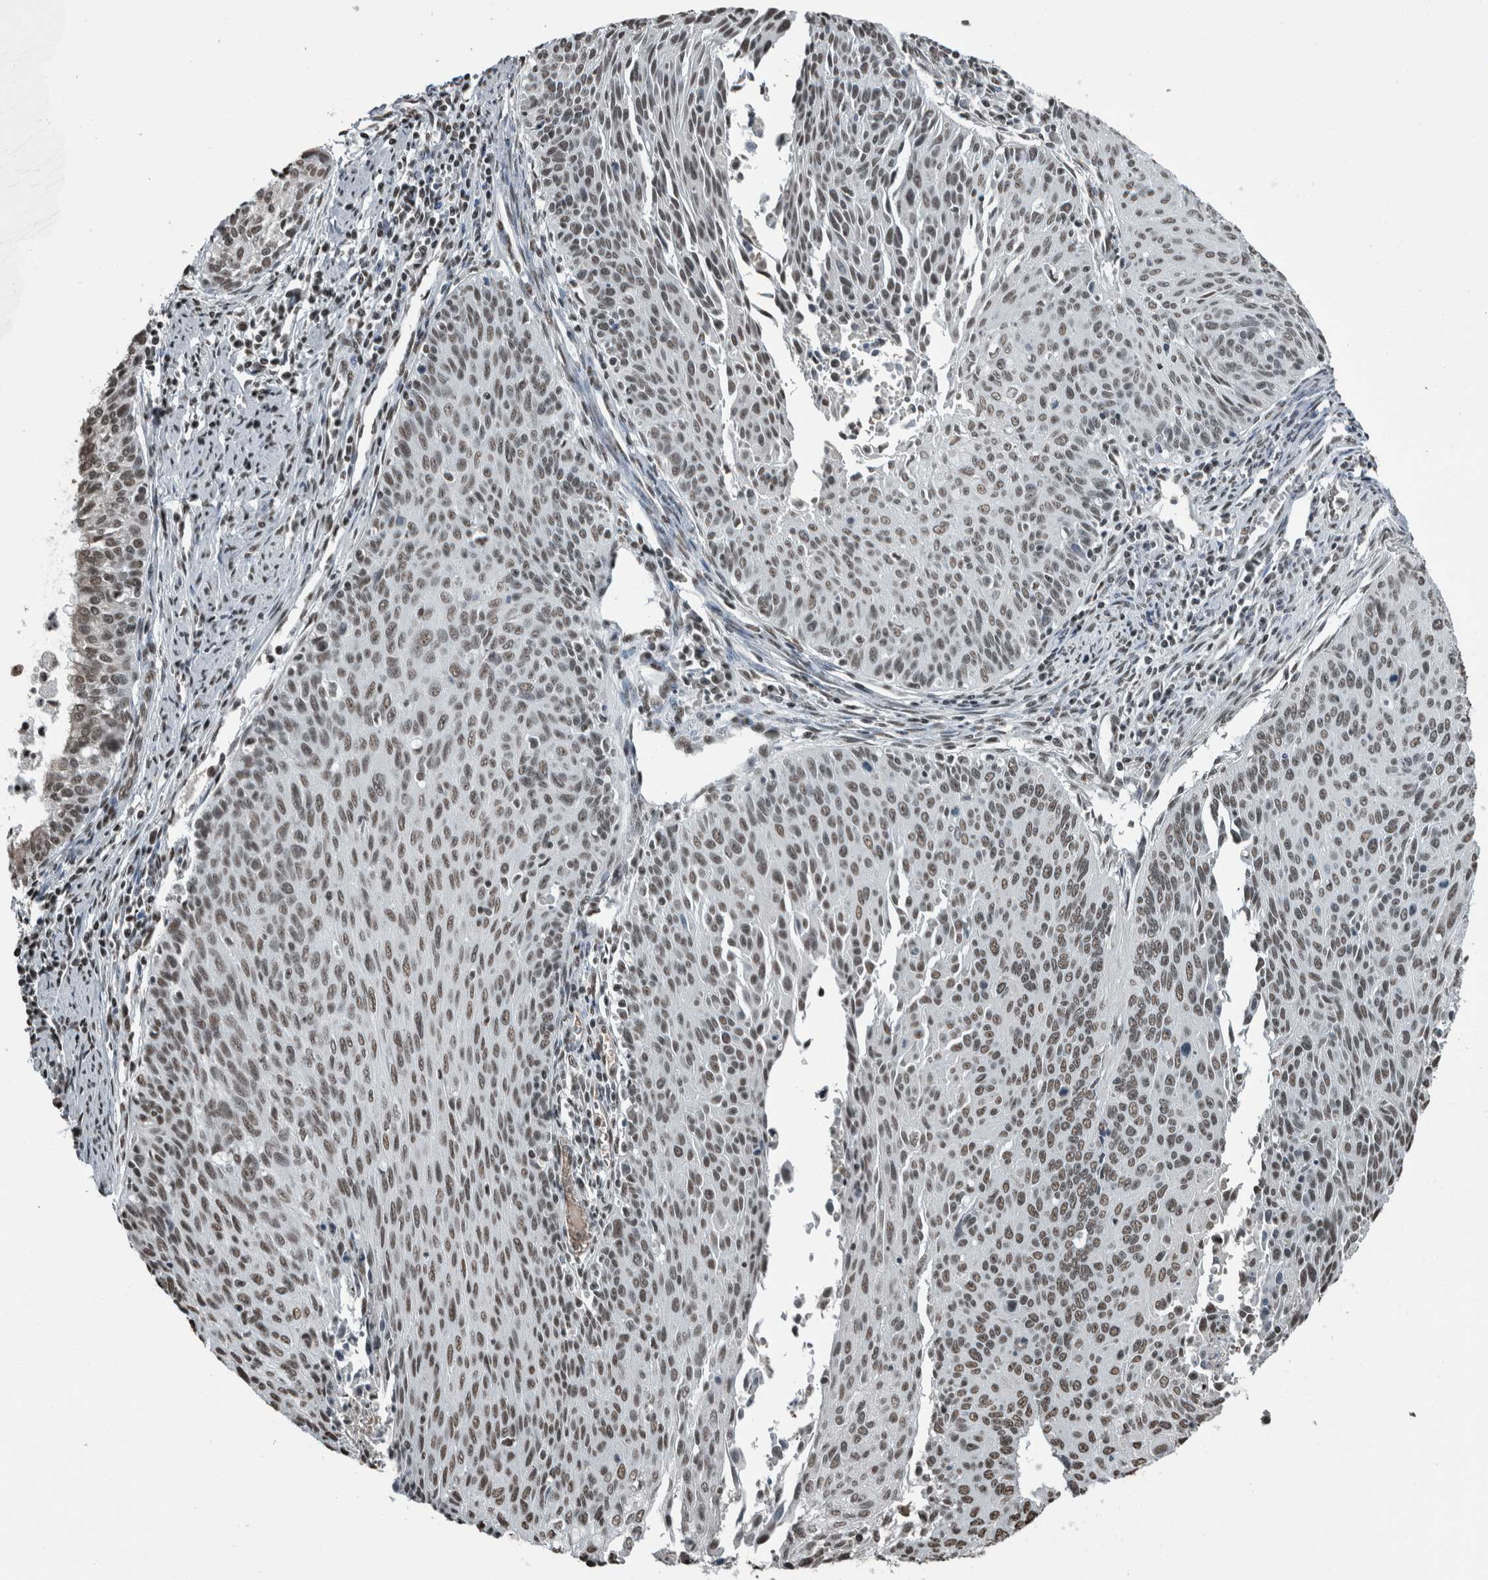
{"staining": {"intensity": "moderate", "quantity": ">75%", "location": "nuclear"}, "tissue": "cervical cancer", "cell_type": "Tumor cells", "image_type": "cancer", "snomed": [{"axis": "morphology", "description": "Squamous cell carcinoma, NOS"}, {"axis": "topography", "description": "Cervix"}], "caption": "A photomicrograph of cervical cancer (squamous cell carcinoma) stained for a protein exhibits moderate nuclear brown staining in tumor cells. Using DAB (brown) and hematoxylin (blue) stains, captured at high magnification using brightfield microscopy.", "gene": "TGS1", "patient": {"sex": "female", "age": 55}}